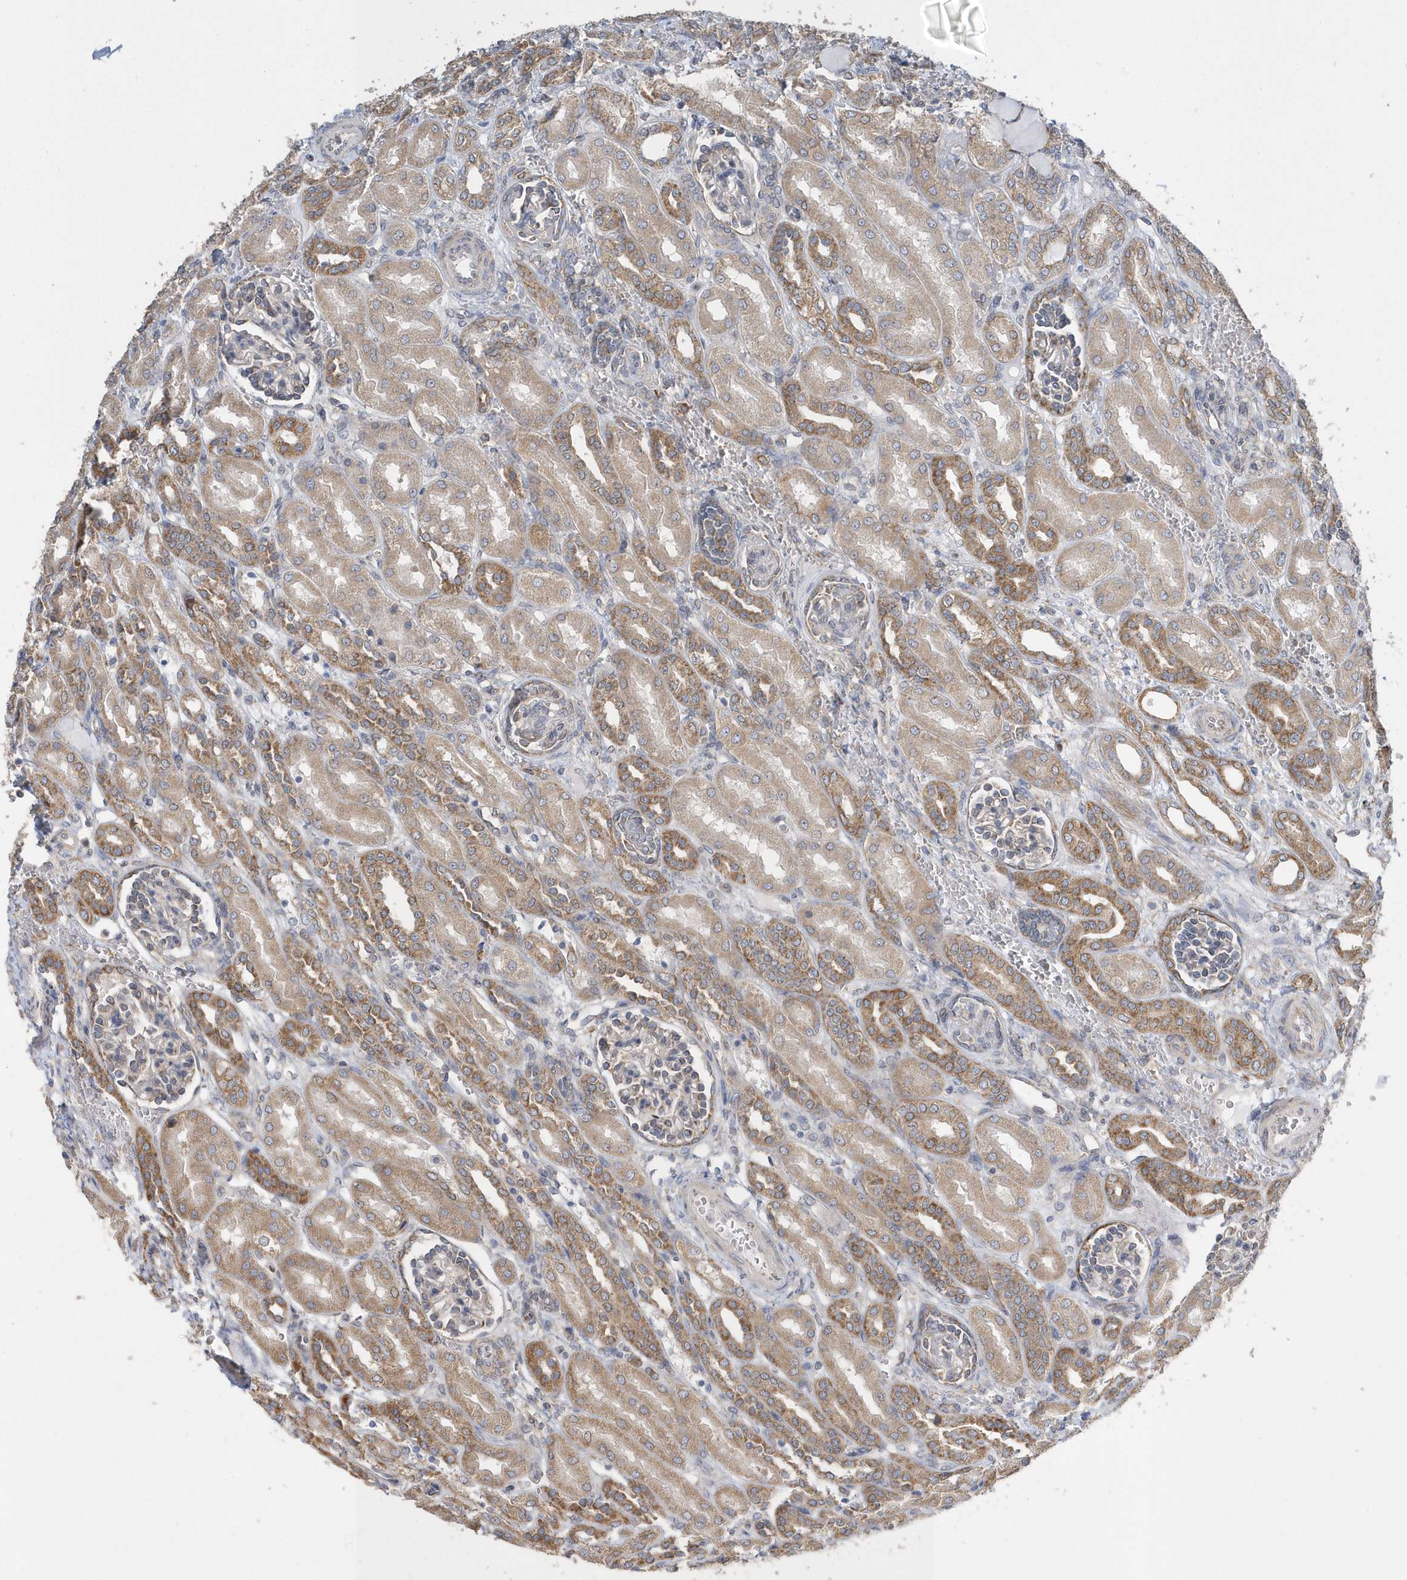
{"staining": {"intensity": "moderate", "quantity": "<25%", "location": "cytoplasmic/membranous"}, "tissue": "kidney", "cell_type": "Cells in glomeruli", "image_type": "normal", "snomed": [{"axis": "morphology", "description": "Normal tissue, NOS"}, {"axis": "morphology", "description": "Neoplasm, malignant, NOS"}, {"axis": "topography", "description": "Kidney"}], "caption": "A micrograph of kidney stained for a protein exhibits moderate cytoplasmic/membranous brown staining in cells in glomeruli. Using DAB (3,3'-diaminobenzidine) (brown) and hematoxylin (blue) stains, captured at high magnification using brightfield microscopy.", "gene": "SPATA5", "patient": {"sex": "female", "age": 1}}